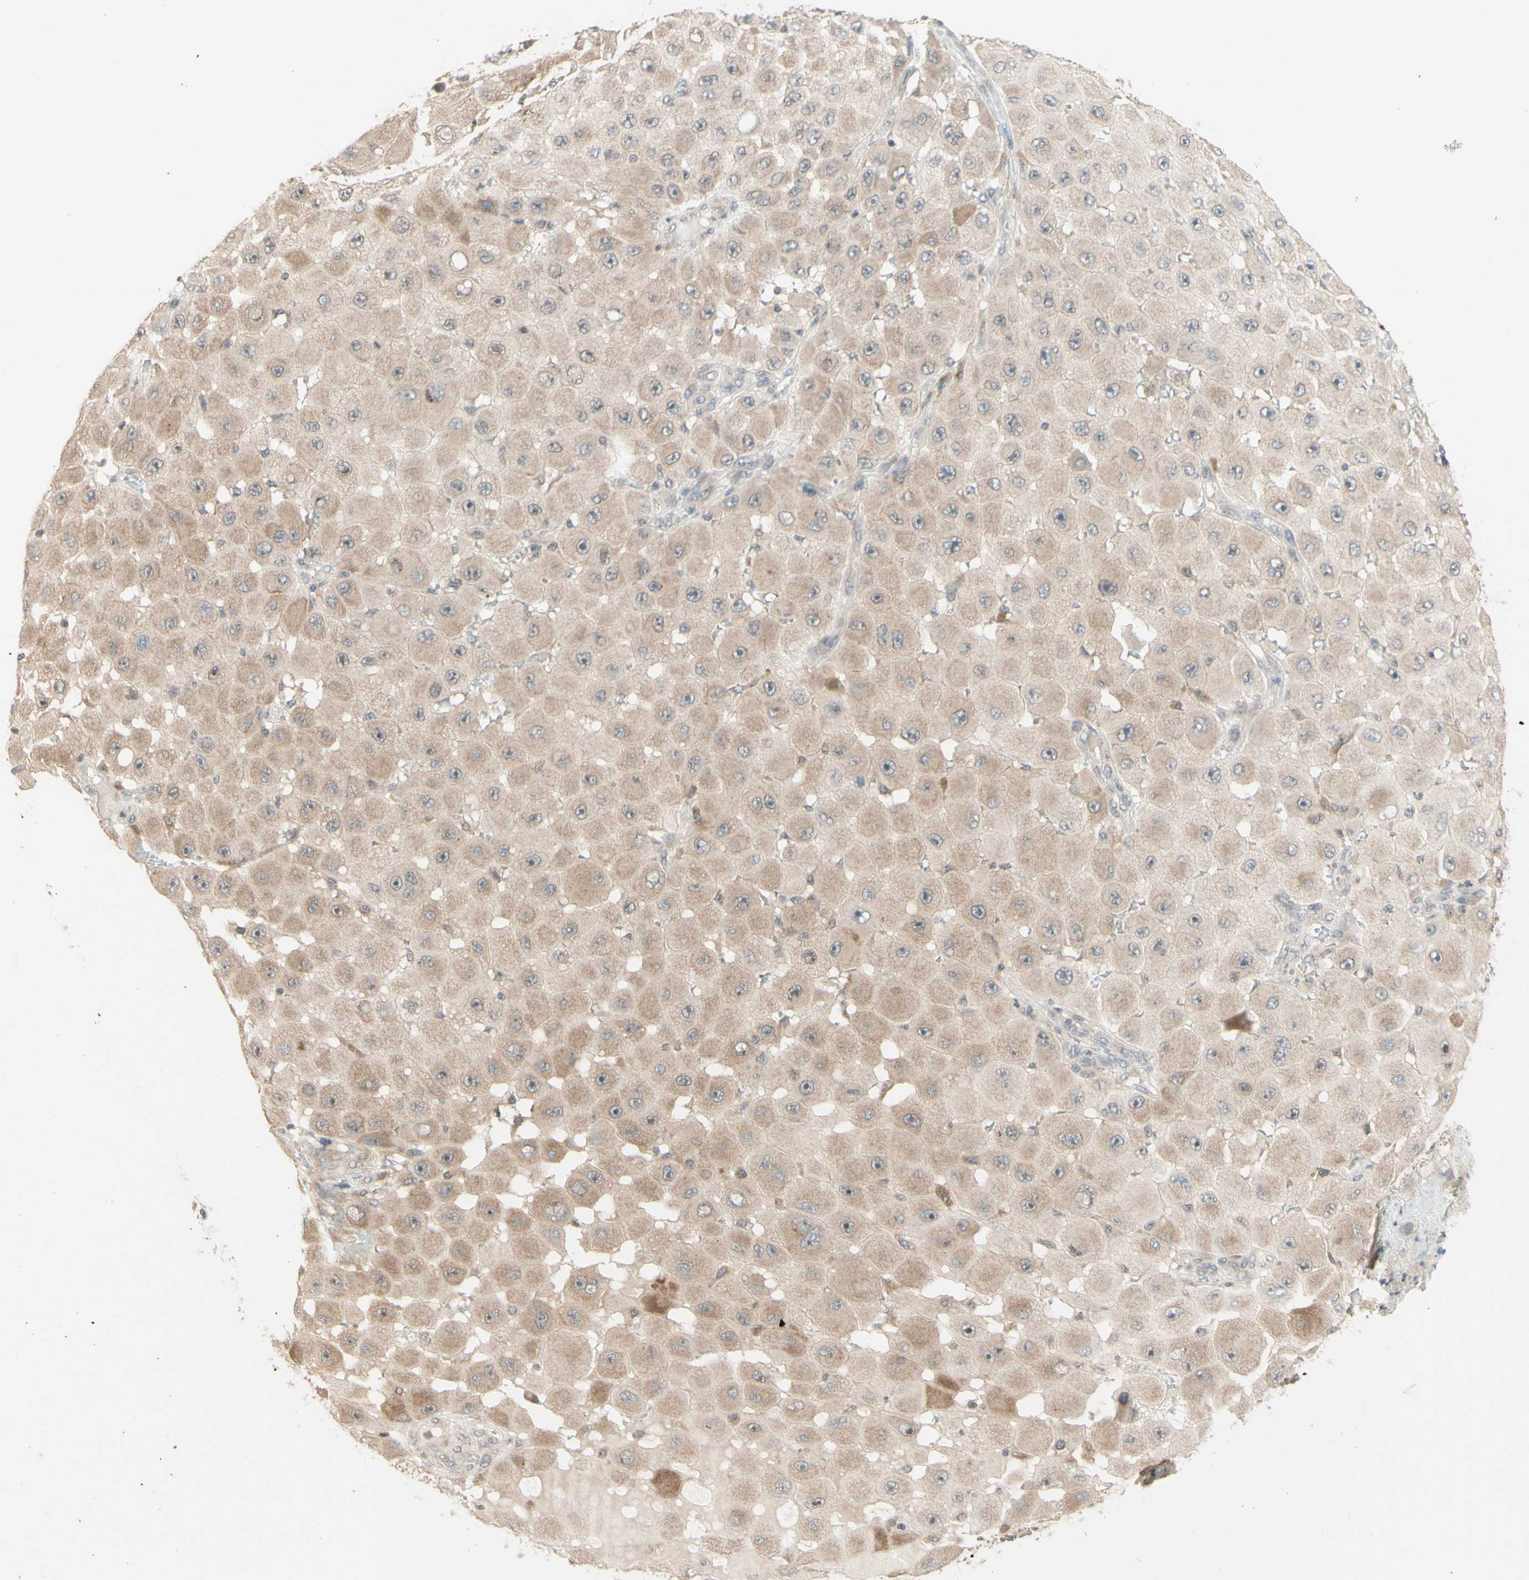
{"staining": {"intensity": "weak", "quantity": ">75%", "location": "cytoplasmic/membranous"}, "tissue": "melanoma", "cell_type": "Tumor cells", "image_type": "cancer", "snomed": [{"axis": "morphology", "description": "Malignant melanoma, NOS"}, {"axis": "topography", "description": "Skin"}], "caption": "Weak cytoplasmic/membranous positivity is seen in approximately >75% of tumor cells in melanoma.", "gene": "ZW10", "patient": {"sex": "female", "age": 81}}